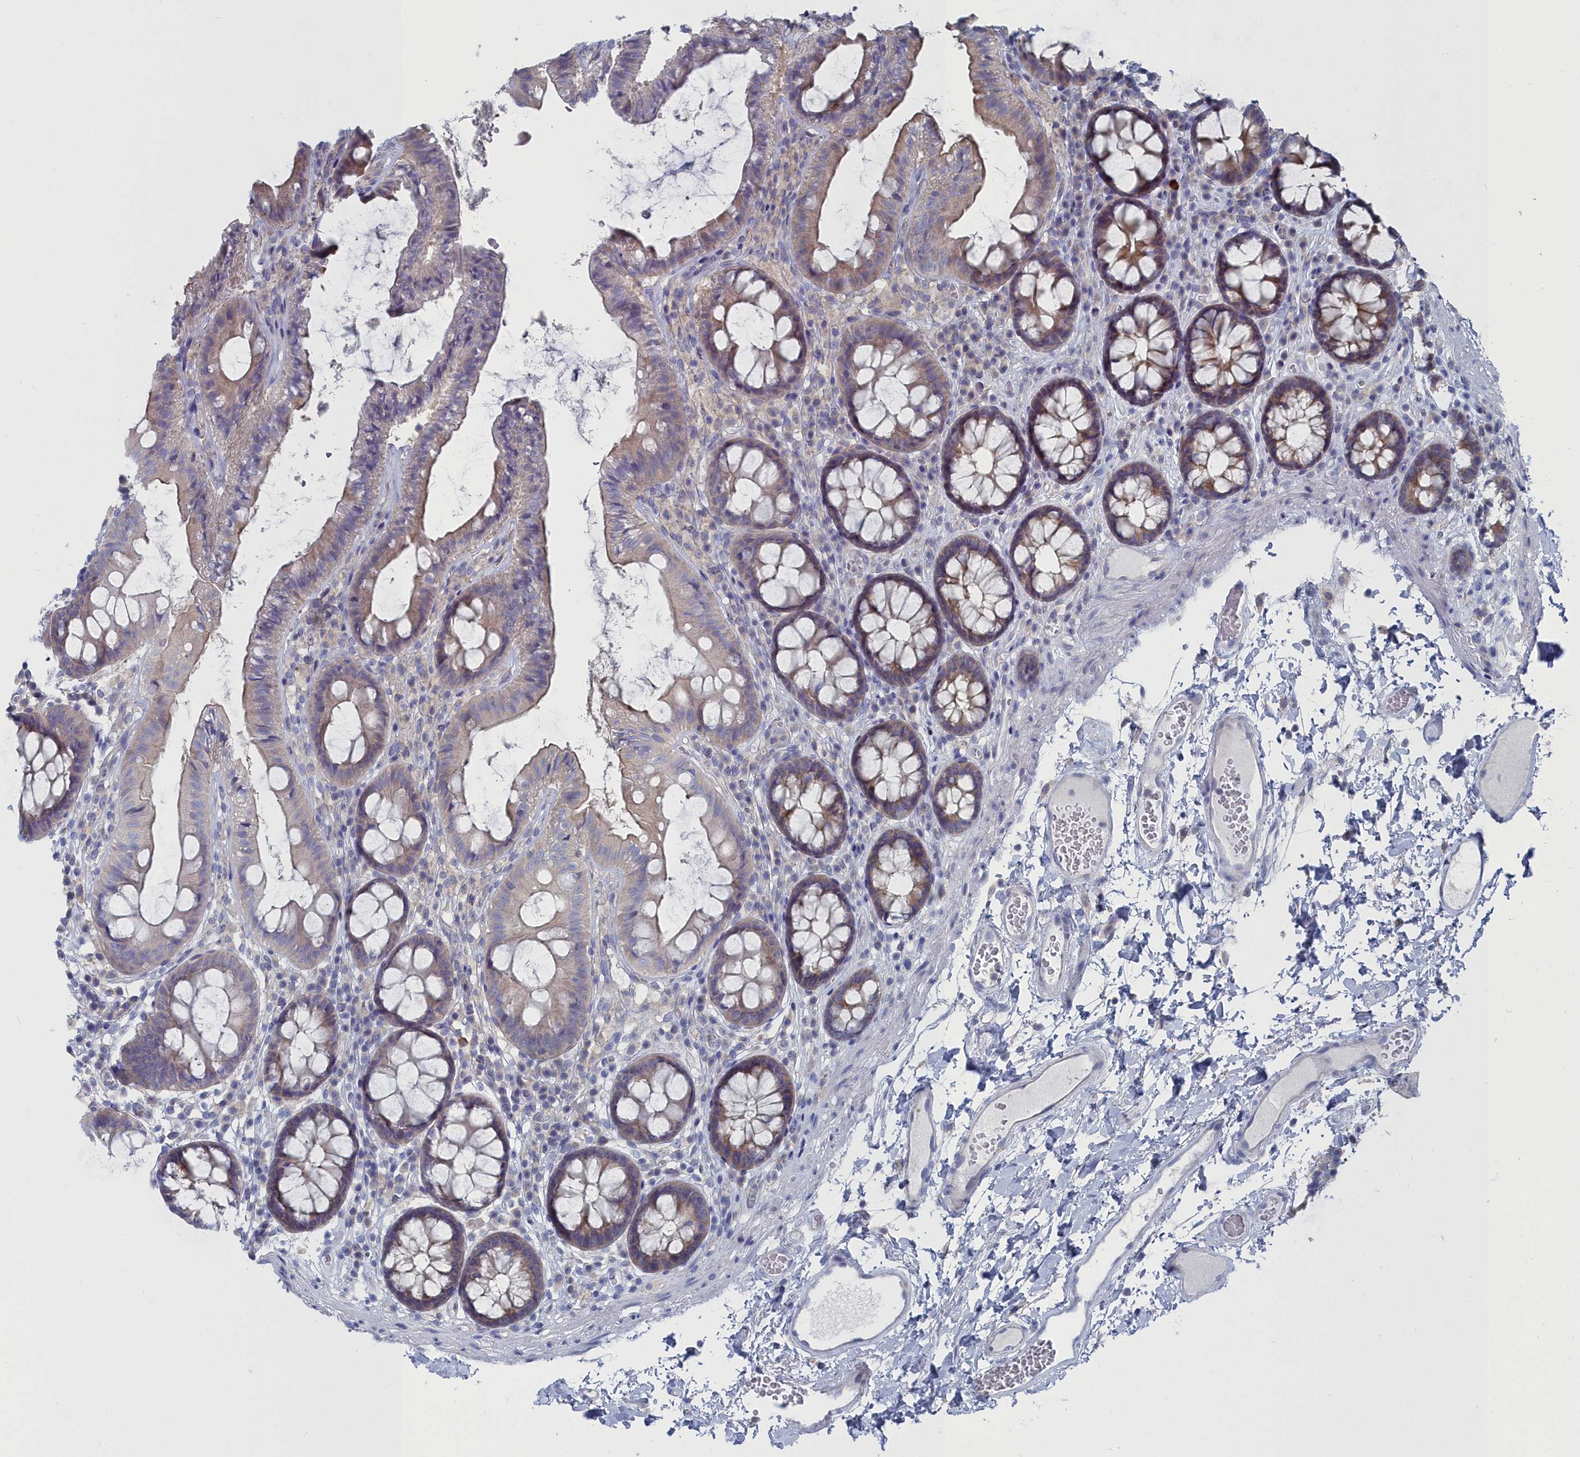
{"staining": {"intensity": "negative", "quantity": "none", "location": "none"}, "tissue": "colon", "cell_type": "Endothelial cells", "image_type": "normal", "snomed": [{"axis": "morphology", "description": "Normal tissue, NOS"}, {"axis": "topography", "description": "Colon"}], "caption": "Histopathology image shows no significant protein expression in endothelial cells of unremarkable colon.", "gene": "CCDC149", "patient": {"sex": "male", "age": 84}}